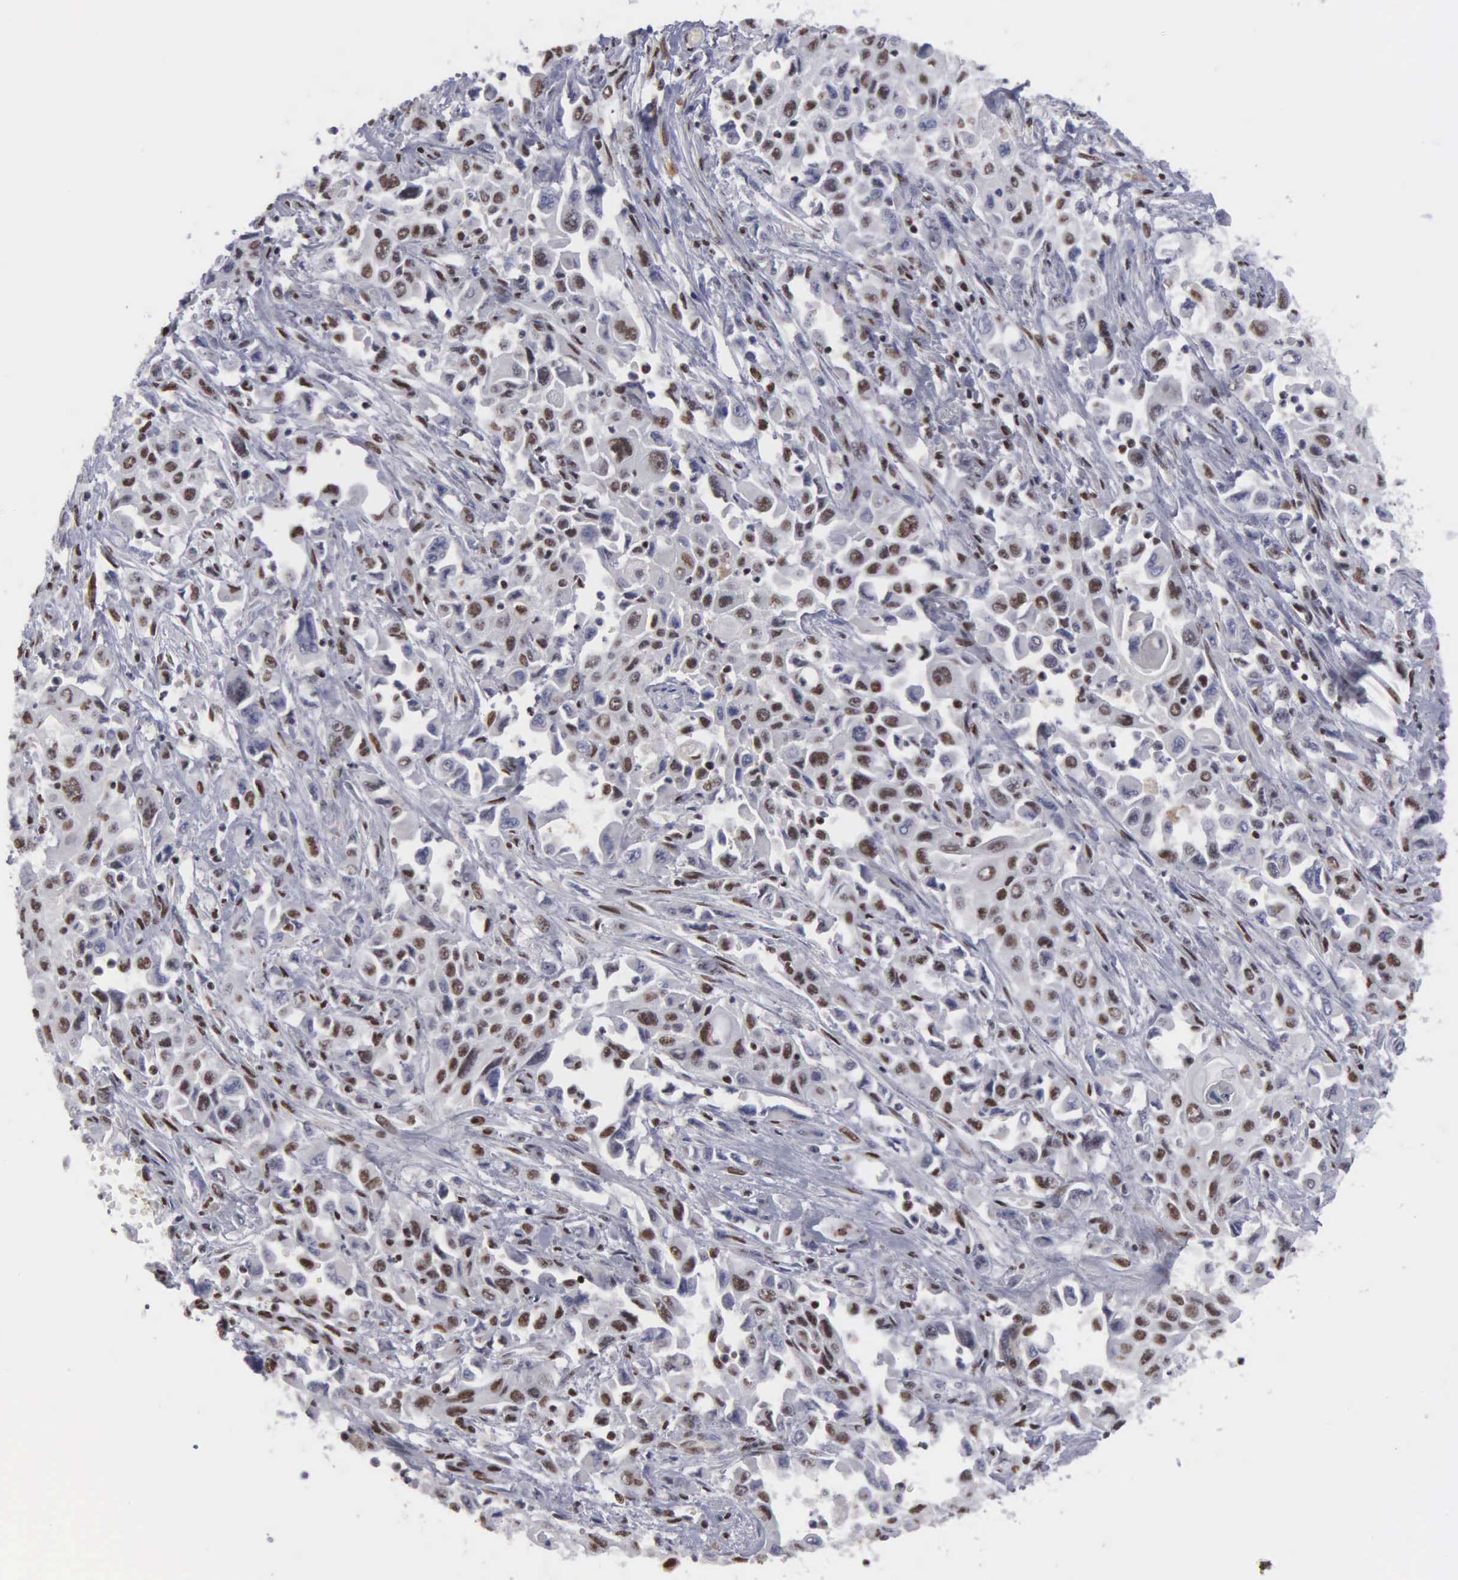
{"staining": {"intensity": "moderate", "quantity": ">75%", "location": "nuclear"}, "tissue": "pancreatic cancer", "cell_type": "Tumor cells", "image_type": "cancer", "snomed": [{"axis": "morphology", "description": "Adenocarcinoma, NOS"}, {"axis": "topography", "description": "Pancreas"}], "caption": "Tumor cells reveal medium levels of moderate nuclear positivity in about >75% of cells in pancreatic adenocarcinoma. (DAB (3,3'-diaminobenzidine) IHC with brightfield microscopy, high magnification).", "gene": "KIAA0586", "patient": {"sex": "male", "age": 70}}